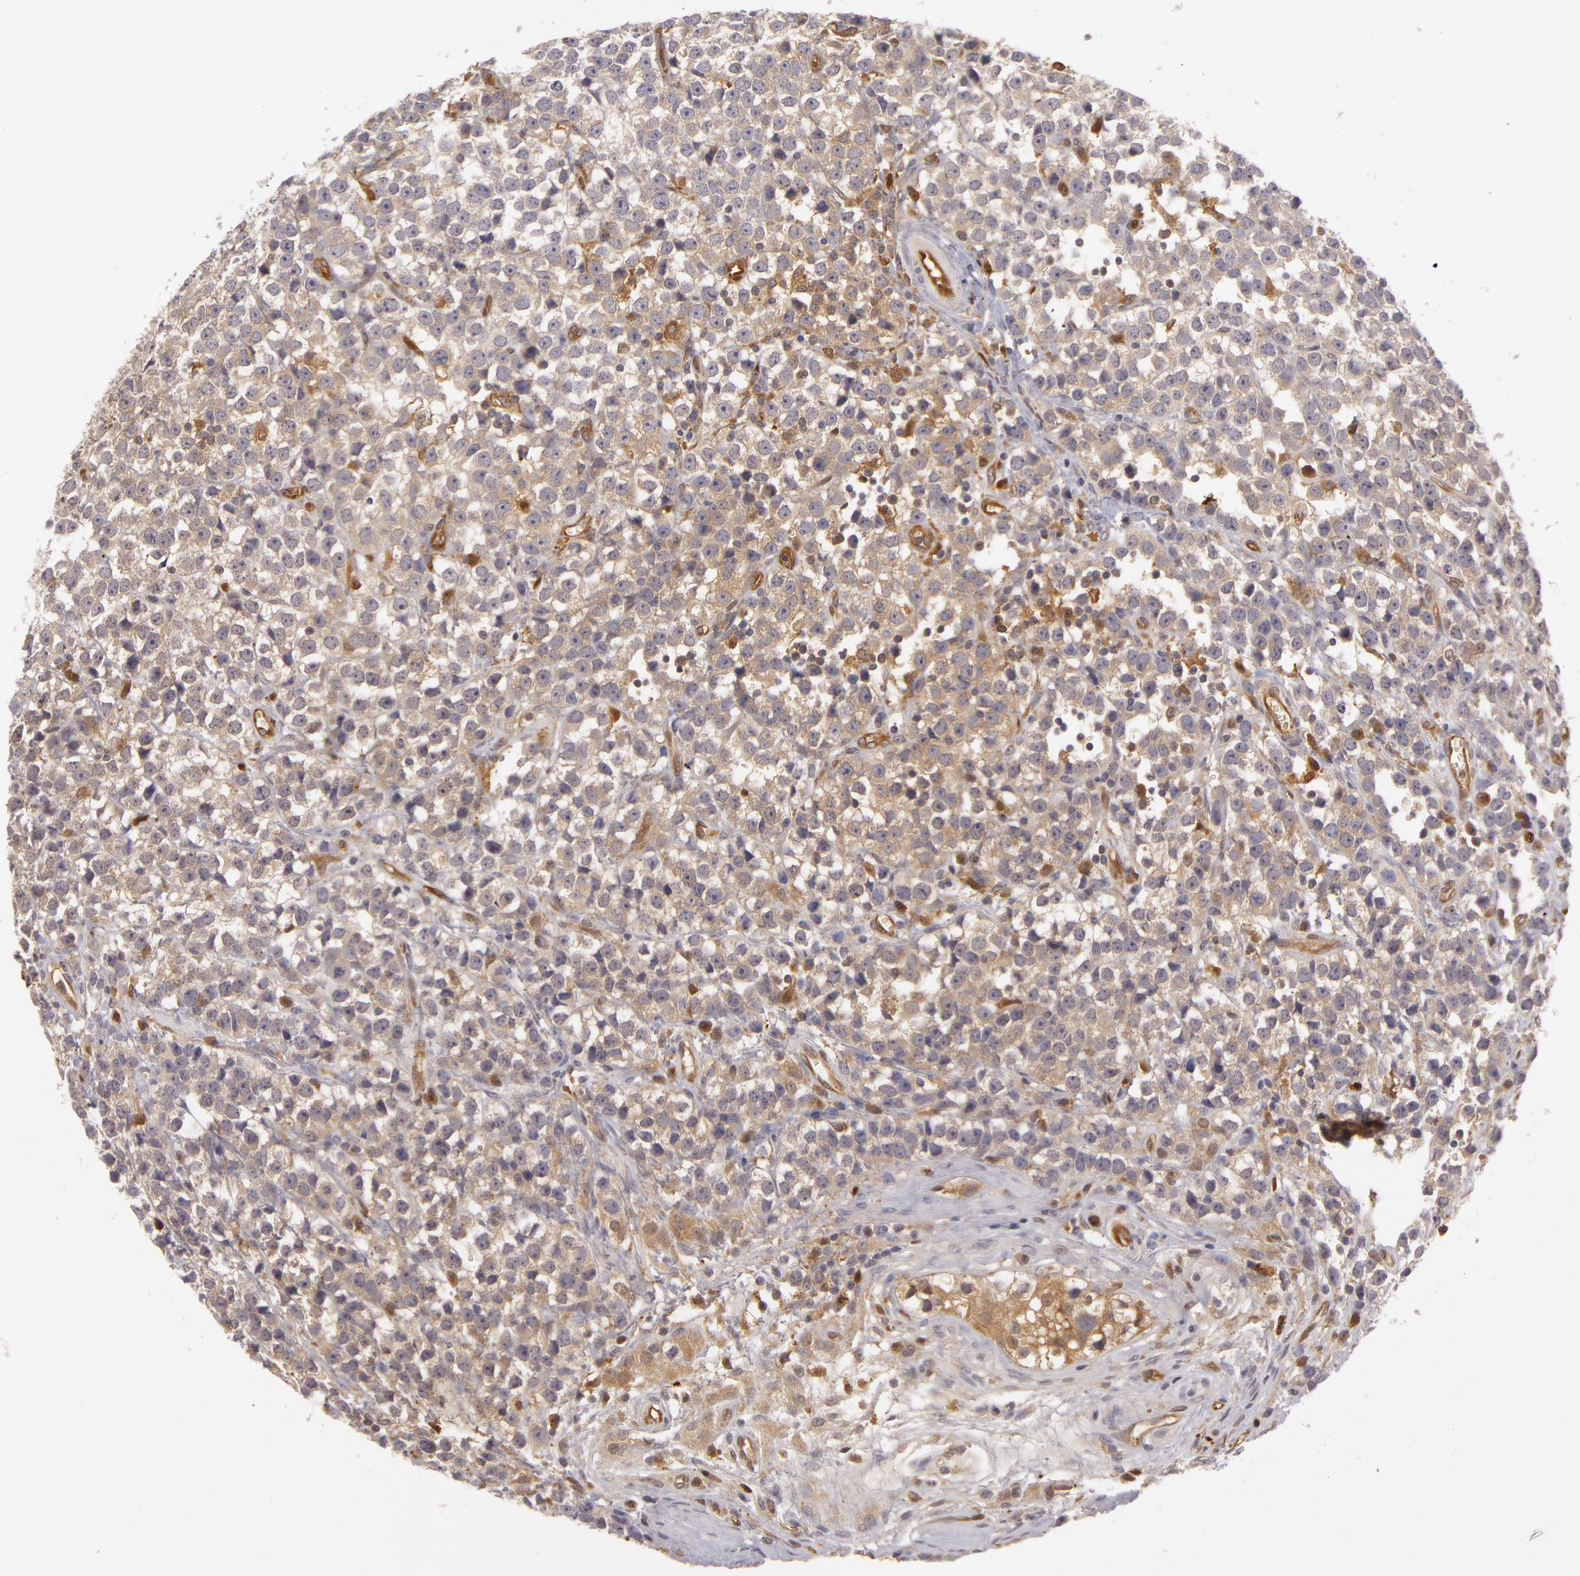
{"staining": {"intensity": "negative", "quantity": "none", "location": "none"}, "tissue": "testis cancer", "cell_type": "Tumor cells", "image_type": "cancer", "snomed": [{"axis": "morphology", "description": "Seminoma, NOS"}, {"axis": "topography", "description": "Testis"}], "caption": "Tumor cells show no significant protein expression in testis cancer (seminoma).", "gene": "ZNF229", "patient": {"sex": "male", "age": 25}}